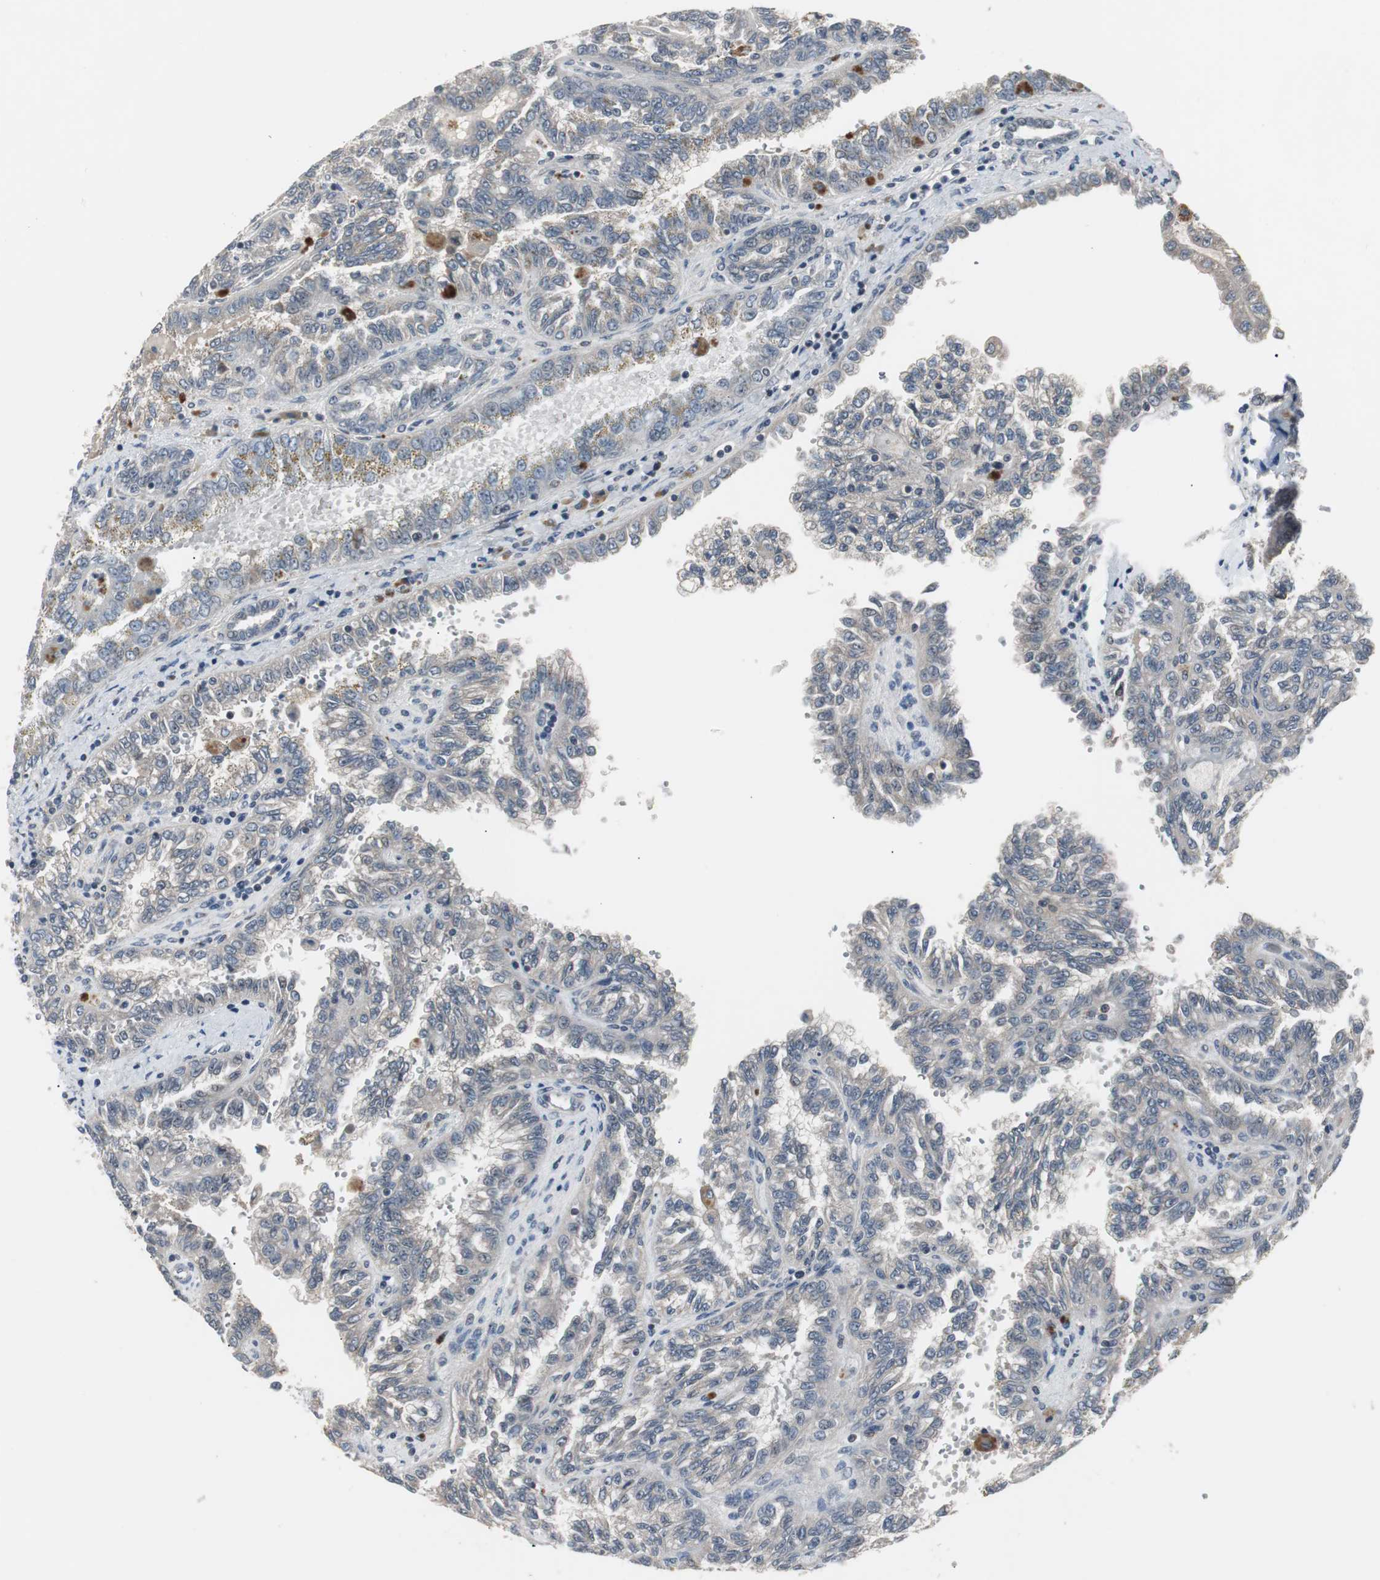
{"staining": {"intensity": "weak", "quantity": "25%-75%", "location": "cytoplasmic/membranous"}, "tissue": "renal cancer", "cell_type": "Tumor cells", "image_type": "cancer", "snomed": [{"axis": "morphology", "description": "Inflammation, NOS"}, {"axis": "morphology", "description": "Adenocarcinoma, NOS"}, {"axis": "topography", "description": "Kidney"}], "caption": "An image showing weak cytoplasmic/membranous positivity in about 25%-75% of tumor cells in renal adenocarcinoma, as visualized by brown immunohistochemical staining.", "gene": "ZMPSTE24", "patient": {"sex": "male", "age": 68}}